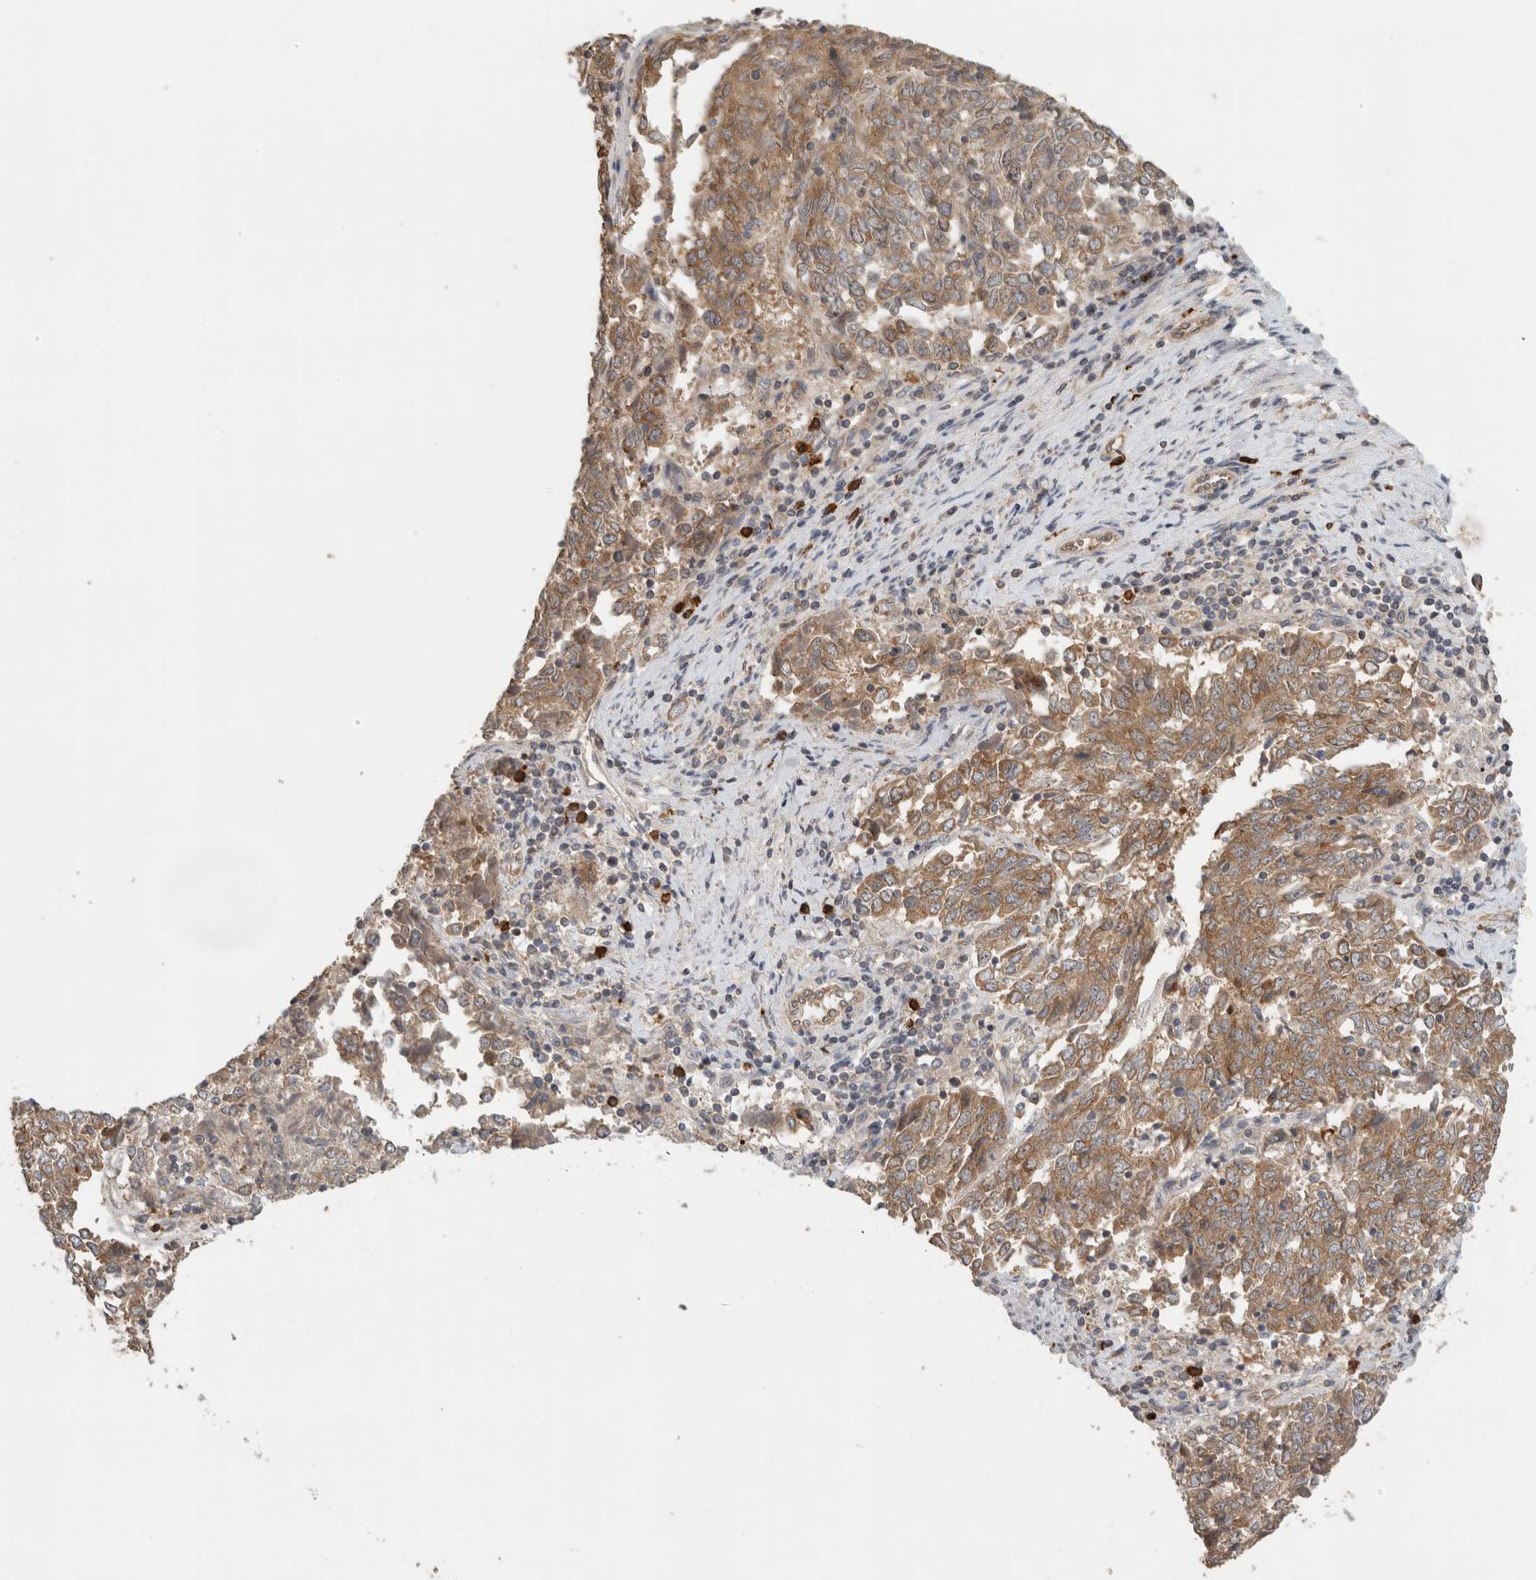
{"staining": {"intensity": "moderate", "quantity": ">75%", "location": "cytoplasmic/membranous"}, "tissue": "endometrial cancer", "cell_type": "Tumor cells", "image_type": "cancer", "snomed": [{"axis": "morphology", "description": "Adenocarcinoma, NOS"}, {"axis": "topography", "description": "Endometrium"}], "caption": "A brown stain labels moderate cytoplasmic/membranous positivity of a protein in human adenocarcinoma (endometrial) tumor cells.", "gene": "PUM1", "patient": {"sex": "female", "age": 80}}